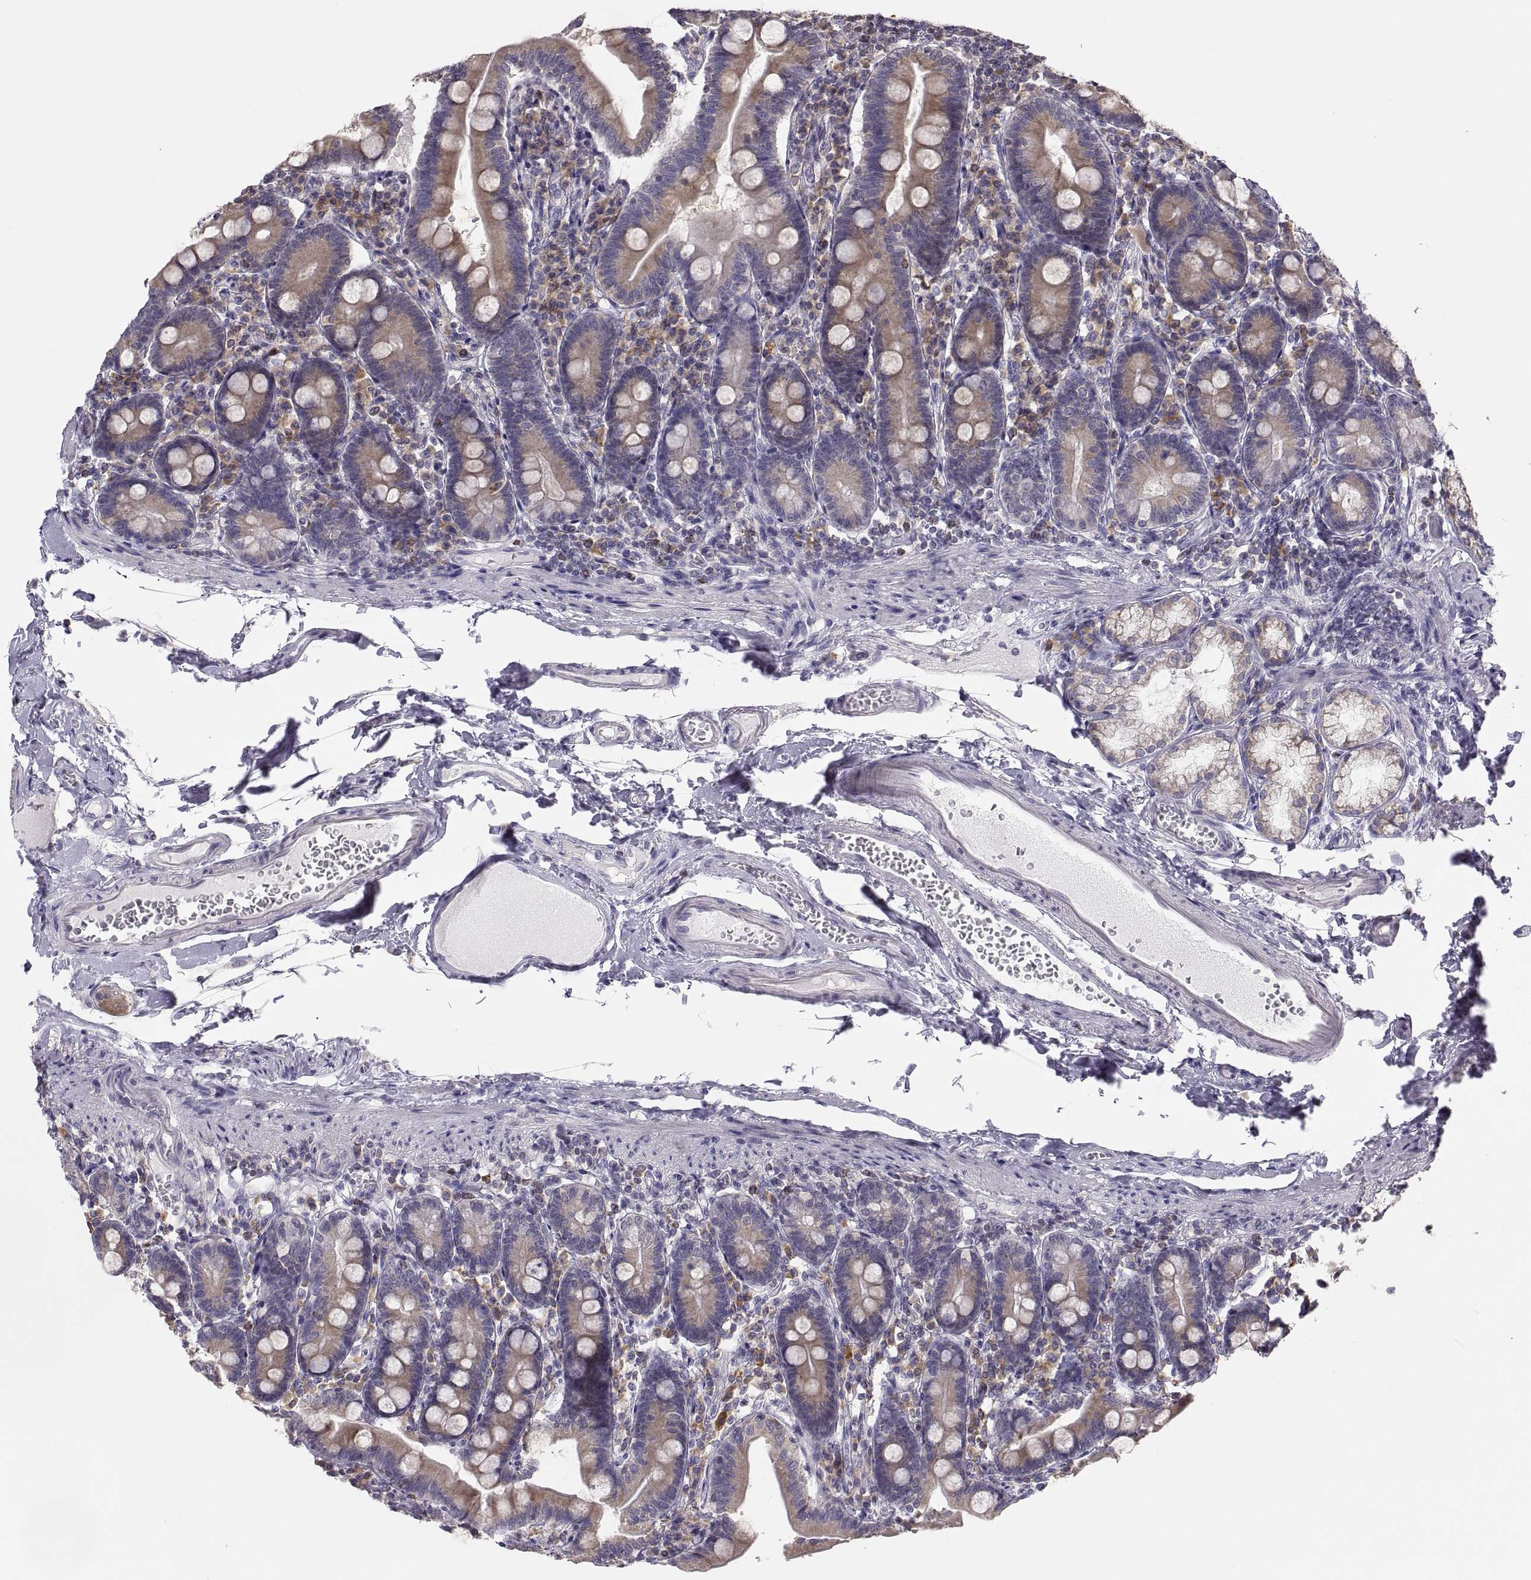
{"staining": {"intensity": "weak", "quantity": "25%-75%", "location": "cytoplasmic/membranous"}, "tissue": "duodenum", "cell_type": "Glandular cells", "image_type": "normal", "snomed": [{"axis": "morphology", "description": "Normal tissue, NOS"}, {"axis": "topography", "description": "Duodenum"}], "caption": "Protein staining of unremarkable duodenum reveals weak cytoplasmic/membranous expression in approximately 25%-75% of glandular cells. (Stains: DAB (3,3'-diaminobenzidine) in brown, nuclei in blue, Microscopy: brightfield microscopy at high magnification).", "gene": "ERO1A", "patient": {"sex": "female", "age": 67}}